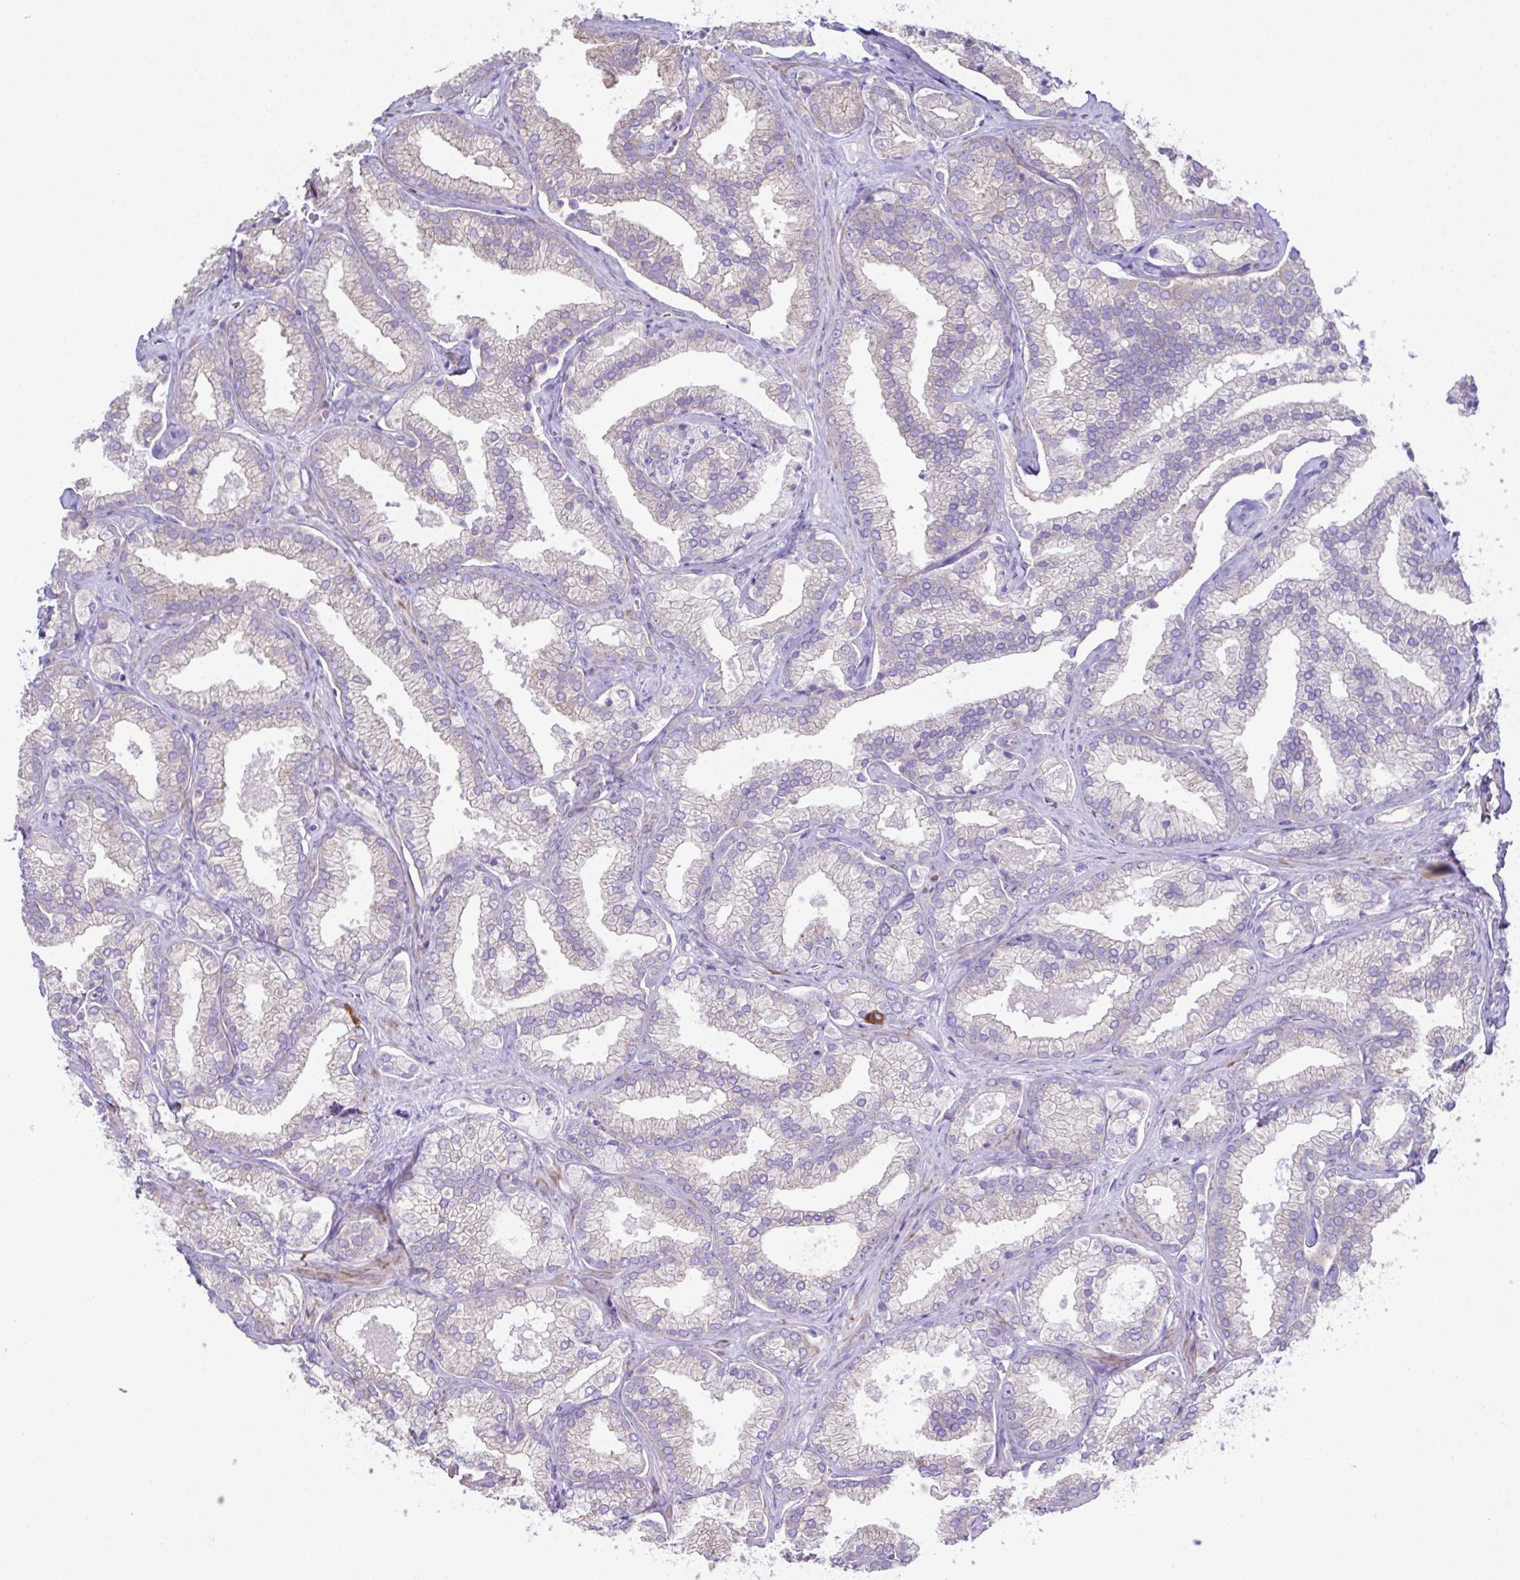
{"staining": {"intensity": "weak", "quantity": "<25%", "location": "cytoplasmic/membranous"}, "tissue": "prostate cancer", "cell_type": "Tumor cells", "image_type": "cancer", "snomed": [{"axis": "morphology", "description": "Adenocarcinoma, High grade"}, {"axis": "topography", "description": "Prostate"}], "caption": "High-grade adenocarcinoma (prostate) stained for a protein using IHC reveals no positivity tumor cells.", "gene": "OR4P4", "patient": {"sex": "male", "age": 68}}